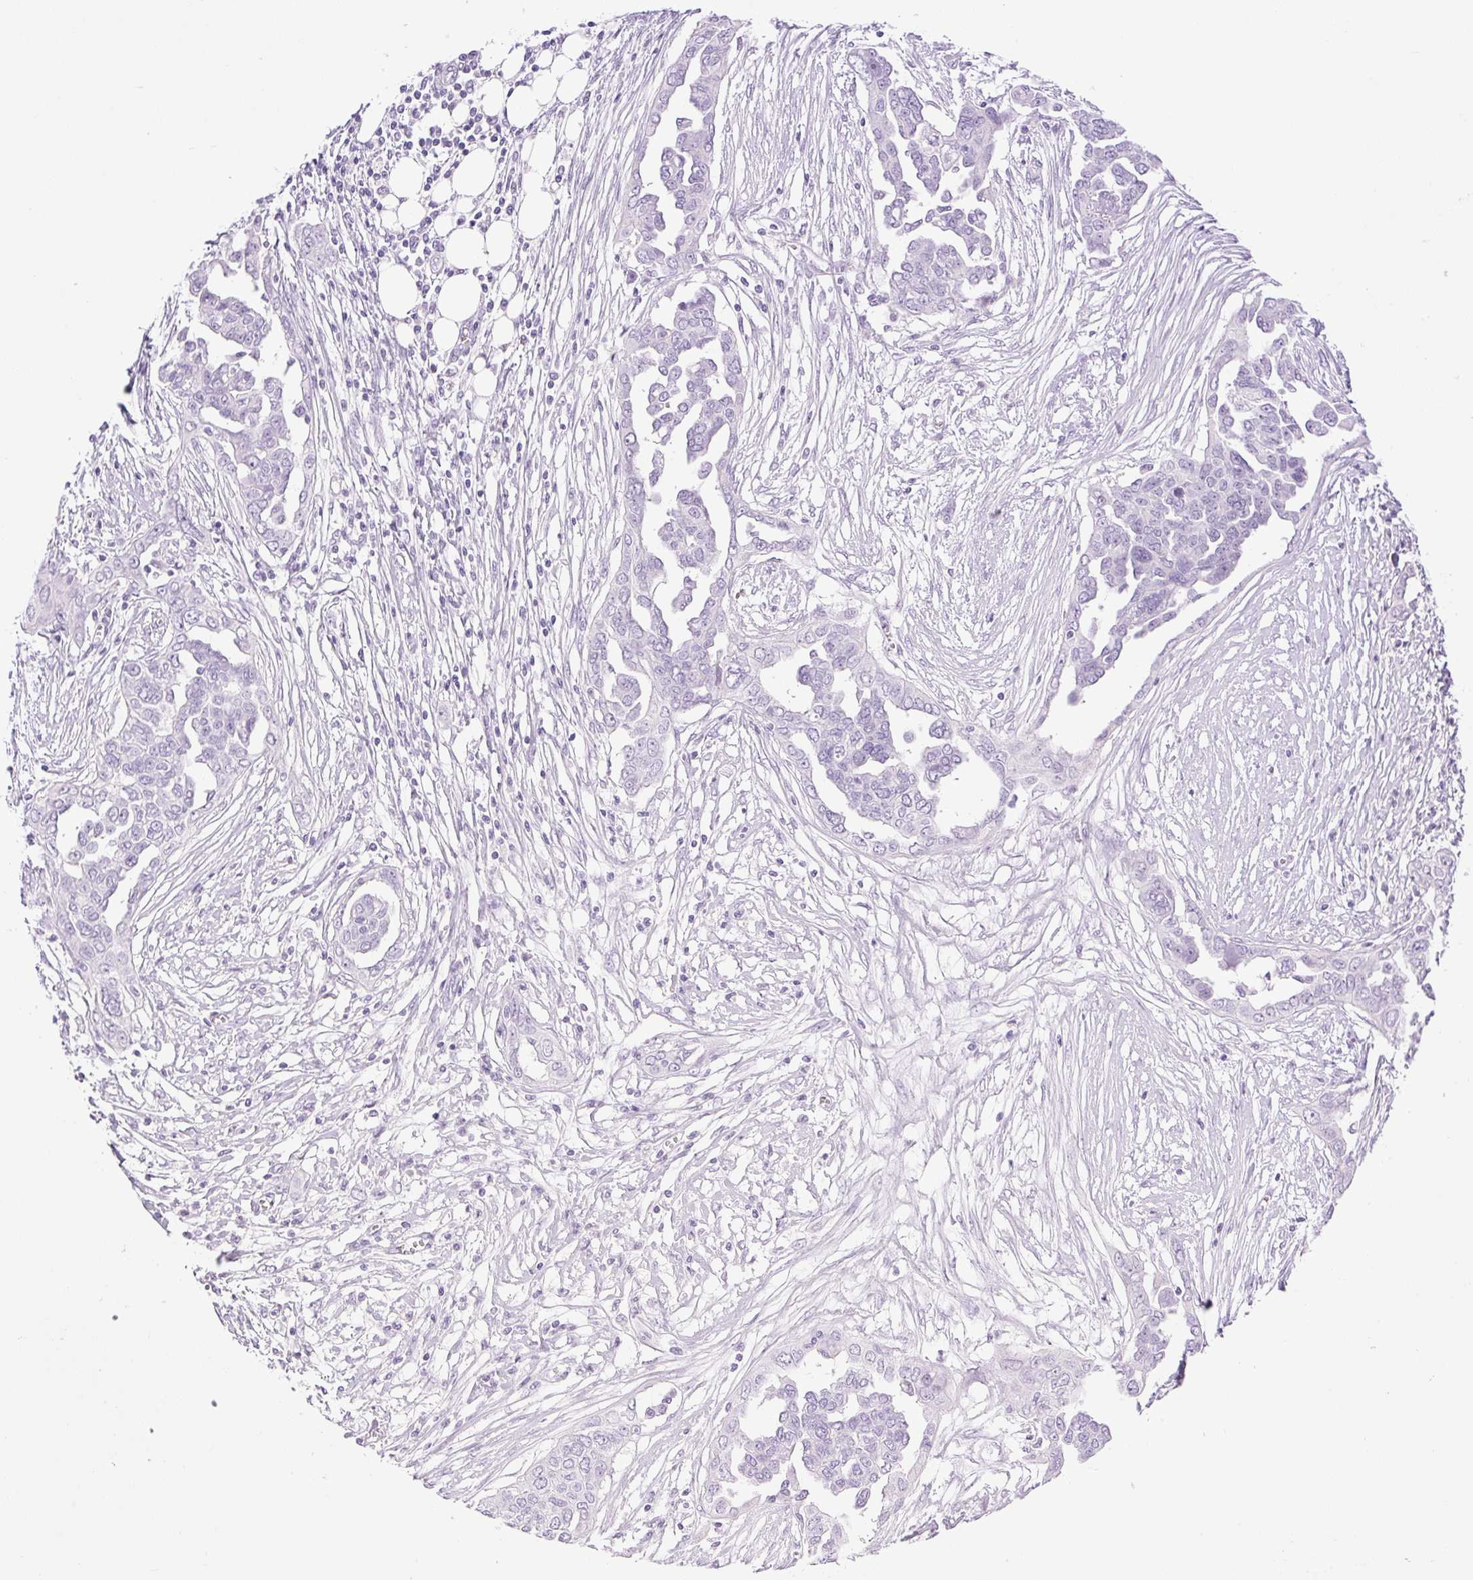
{"staining": {"intensity": "negative", "quantity": "none", "location": "none"}, "tissue": "ovarian cancer", "cell_type": "Tumor cells", "image_type": "cancer", "snomed": [{"axis": "morphology", "description": "Cystadenocarcinoma, serous, NOS"}, {"axis": "topography", "description": "Ovary"}], "caption": "This is an IHC photomicrograph of human ovarian serous cystadenocarcinoma. There is no expression in tumor cells.", "gene": "SP140L", "patient": {"sex": "female", "age": 59}}